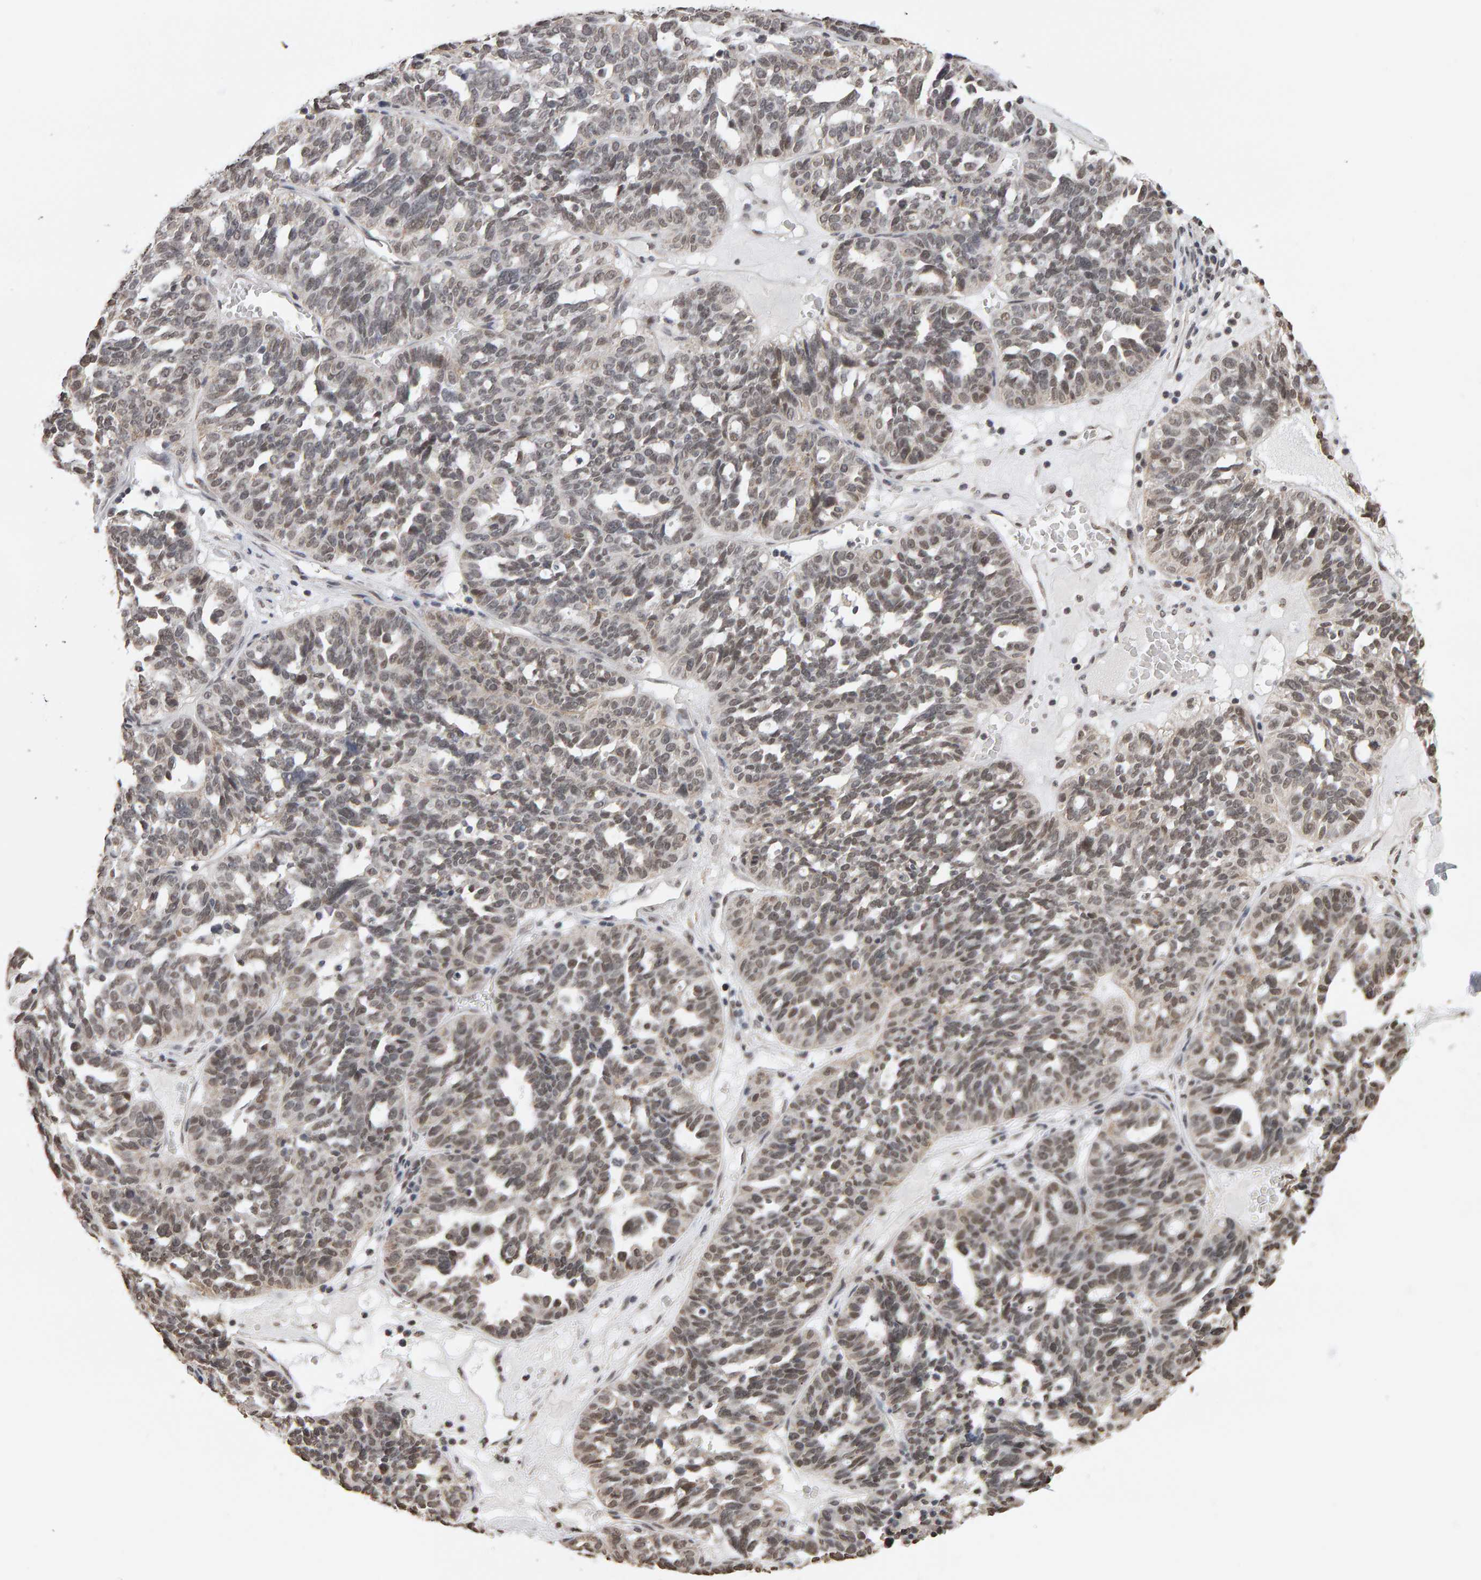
{"staining": {"intensity": "weak", "quantity": "<25%", "location": "nuclear"}, "tissue": "ovarian cancer", "cell_type": "Tumor cells", "image_type": "cancer", "snomed": [{"axis": "morphology", "description": "Cystadenocarcinoma, serous, NOS"}, {"axis": "topography", "description": "Ovary"}], "caption": "Immunohistochemistry (IHC) of human ovarian cancer shows no positivity in tumor cells. The staining is performed using DAB brown chromogen with nuclei counter-stained in using hematoxylin.", "gene": "AFF4", "patient": {"sex": "female", "age": 59}}